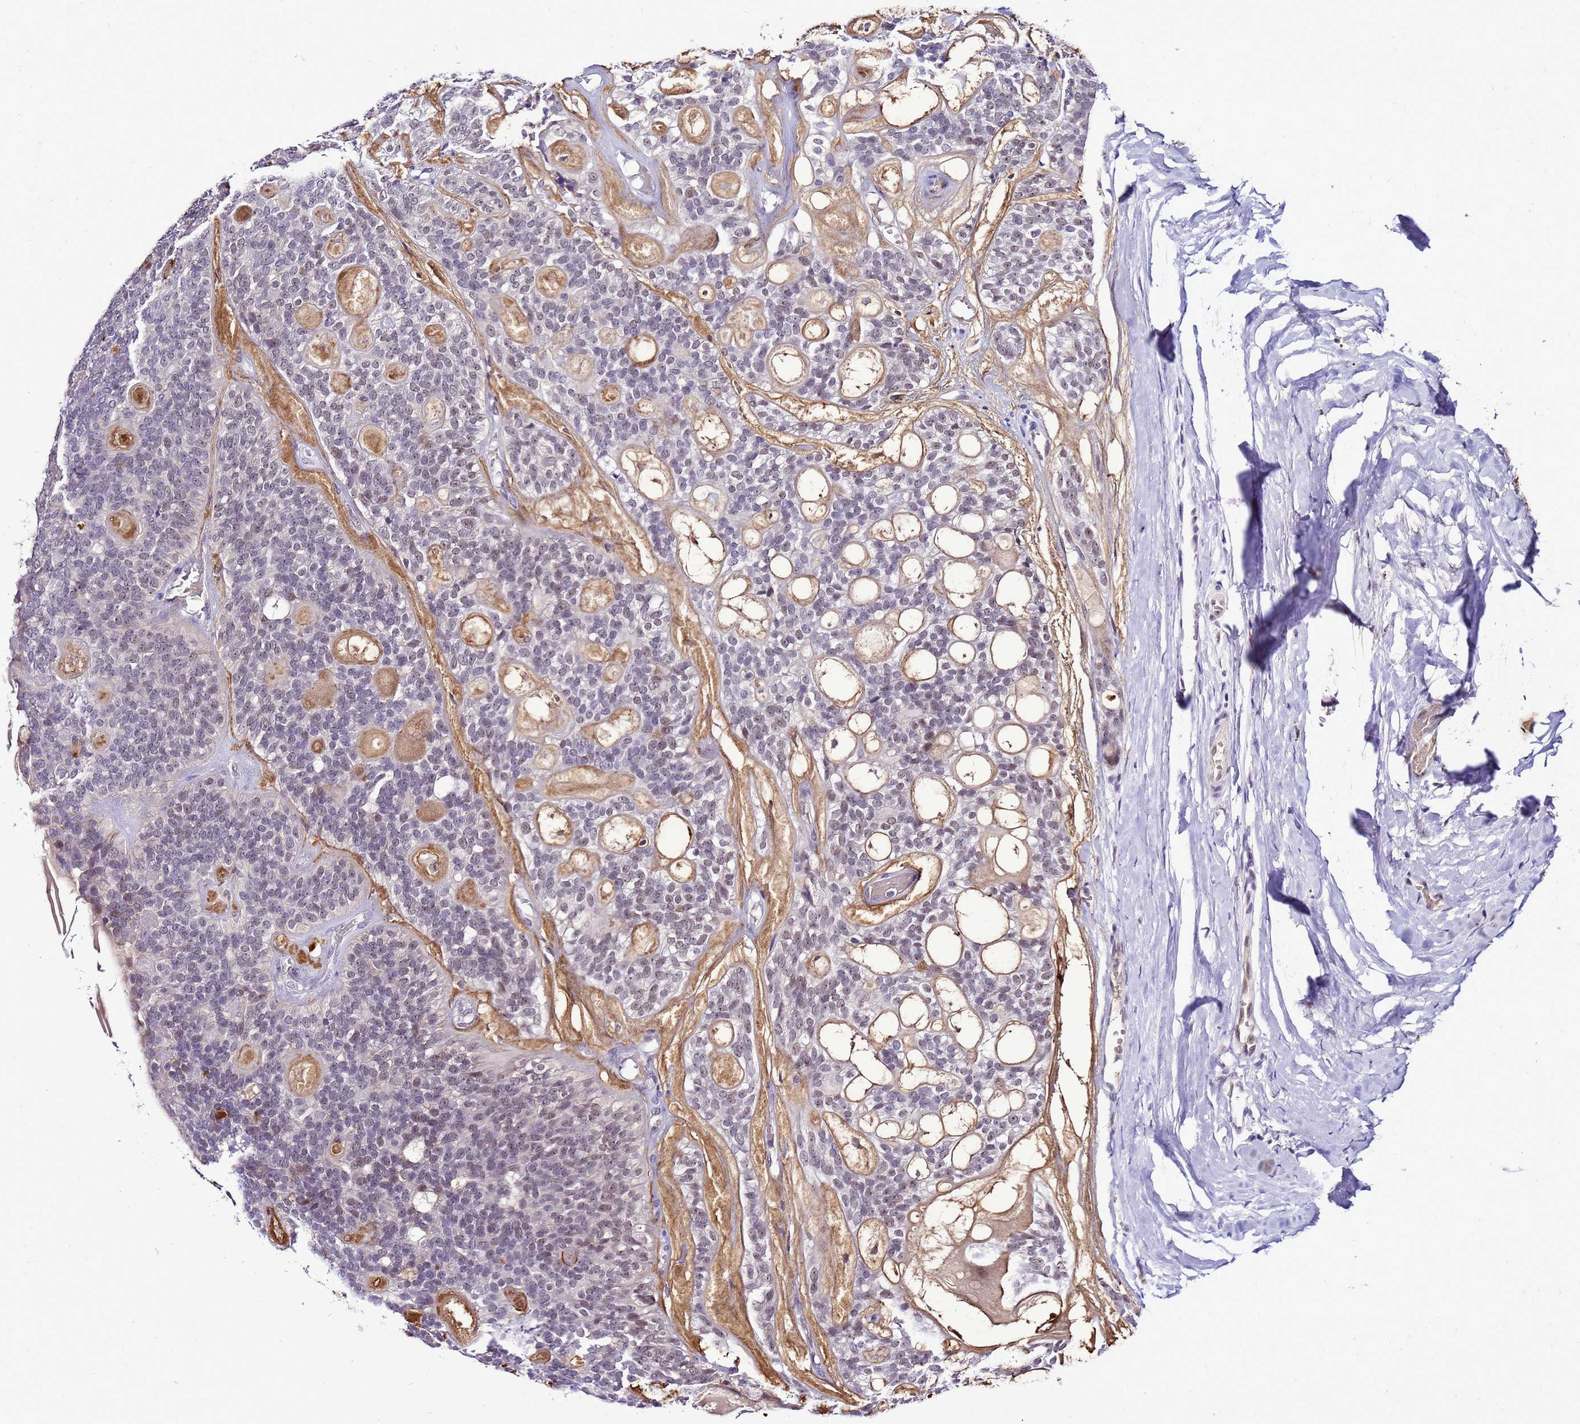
{"staining": {"intensity": "weak", "quantity": "<25%", "location": "nuclear"}, "tissue": "head and neck cancer", "cell_type": "Tumor cells", "image_type": "cancer", "snomed": [{"axis": "morphology", "description": "Adenocarcinoma, NOS"}, {"axis": "topography", "description": "Head-Neck"}], "caption": "This is an immunohistochemistry (IHC) micrograph of human head and neck cancer. There is no positivity in tumor cells.", "gene": "C19orf47", "patient": {"sex": "male", "age": 66}}